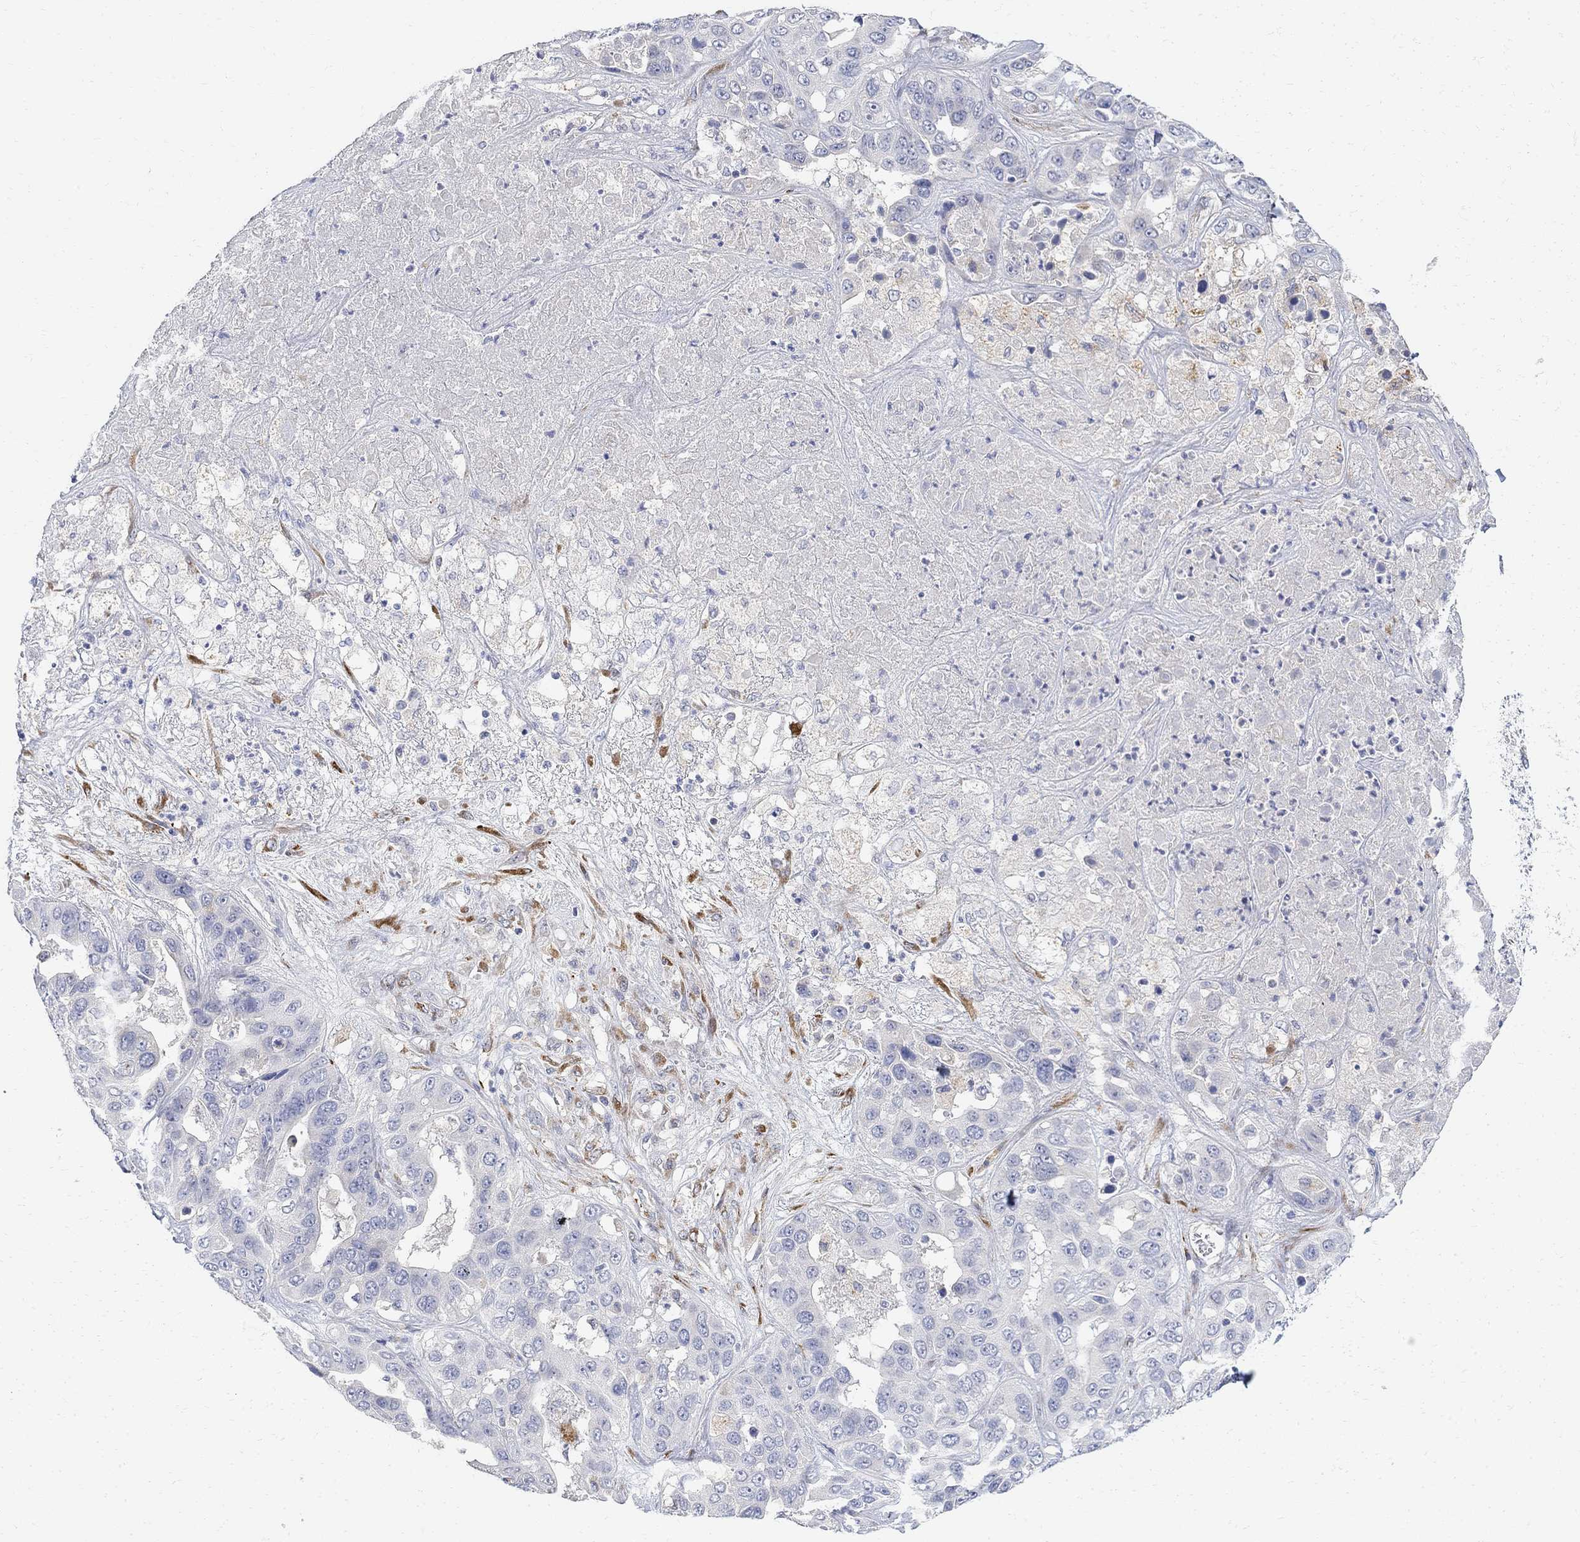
{"staining": {"intensity": "negative", "quantity": "none", "location": "none"}, "tissue": "liver cancer", "cell_type": "Tumor cells", "image_type": "cancer", "snomed": [{"axis": "morphology", "description": "Cholangiocarcinoma"}, {"axis": "topography", "description": "Liver"}], "caption": "A micrograph of liver cholangiocarcinoma stained for a protein shows no brown staining in tumor cells.", "gene": "FNDC5", "patient": {"sex": "female", "age": 52}}